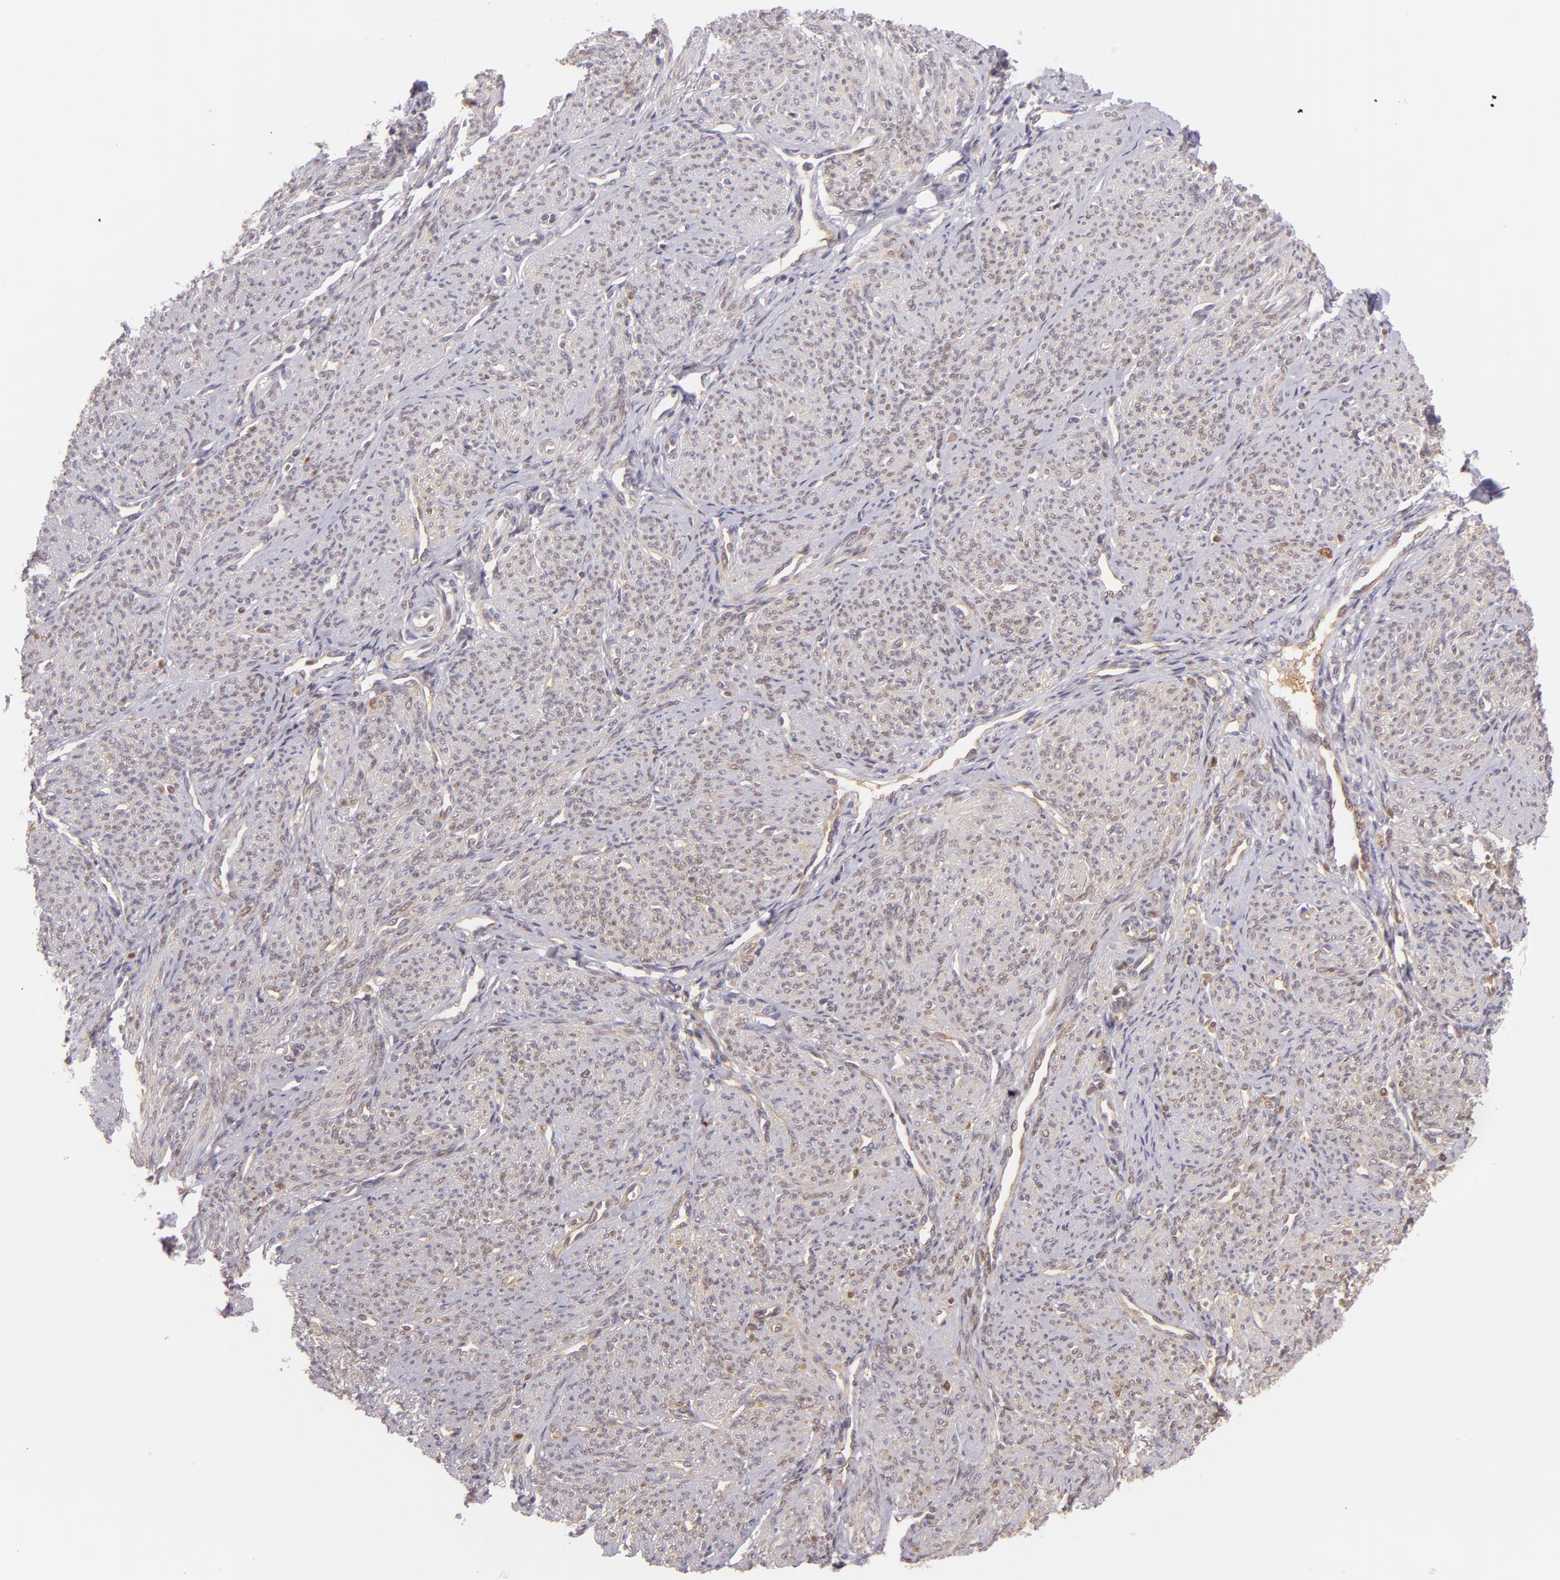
{"staining": {"intensity": "negative", "quantity": "none", "location": "none"}, "tissue": "smooth muscle", "cell_type": "Smooth muscle cells", "image_type": "normal", "snomed": [{"axis": "morphology", "description": "Normal tissue, NOS"}, {"axis": "topography", "description": "Cervix"}, {"axis": "topography", "description": "Endometrium"}], "caption": "This is an IHC histopathology image of unremarkable smooth muscle. There is no positivity in smooth muscle cells.", "gene": "HSPH1", "patient": {"sex": "female", "age": 65}}